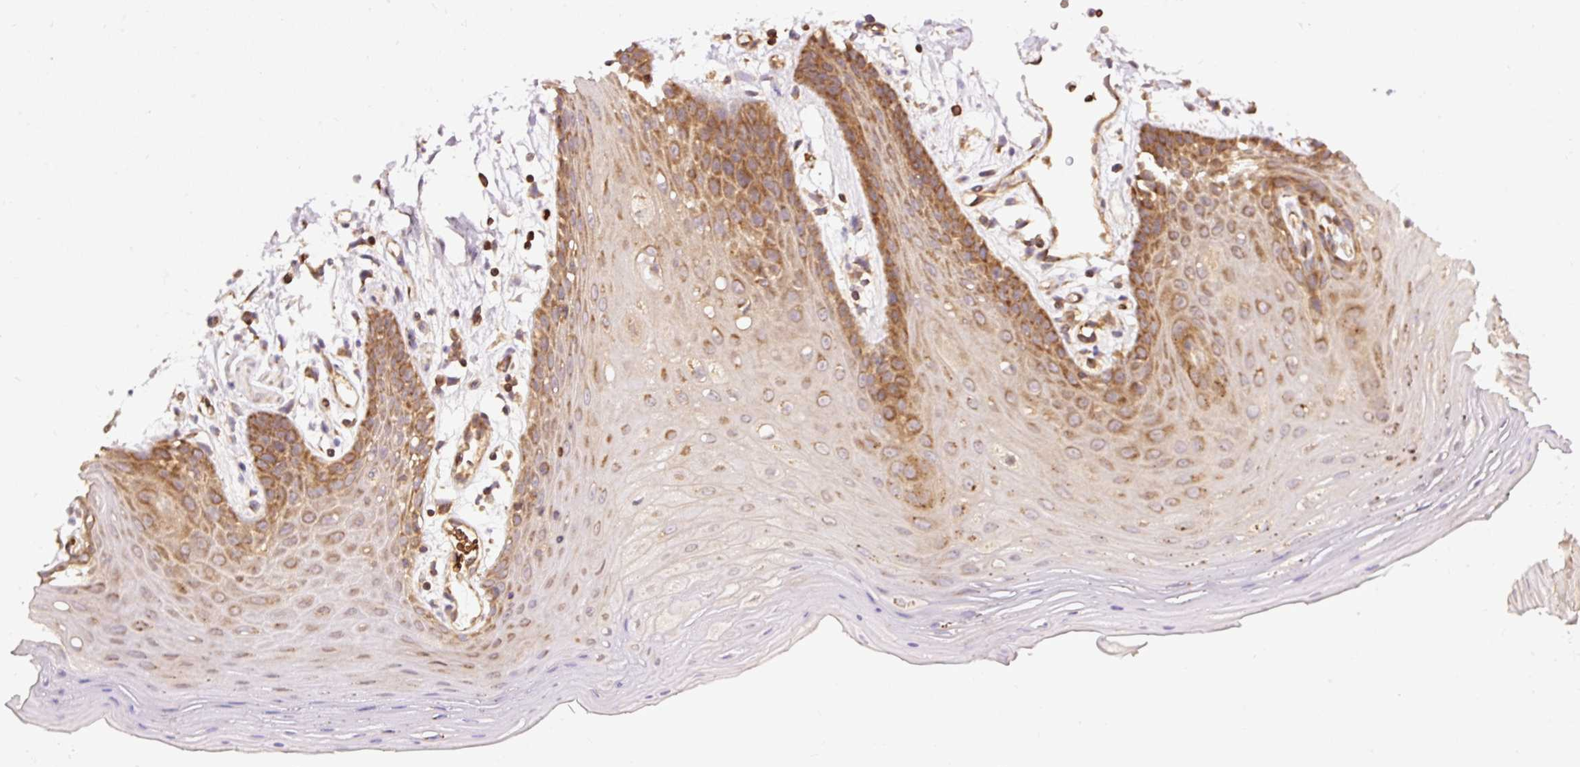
{"staining": {"intensity": "moderate", "quantity": ">75%", "location": "cytoplasmic/membranous"}, "tissue": "oral mucosa", "cell_type": "Squamous epithelial cells", "image_type": "normal", "snomed": [{"axis": "morphology", "description": "Normal tissue, NOS"}, {"axis": "topography", "description": "Oral tissue"}, {"axis": "topography", "description": "Tounge, NOS"}], "caption": "Protein staining exhibits moderate cytoplasmic/membranous expression in about >75% of squamous epithelial cells in unremarkable oral mucosa.", "gene": "ADCY4", "patient": {"sex": "female", "age": 59}}